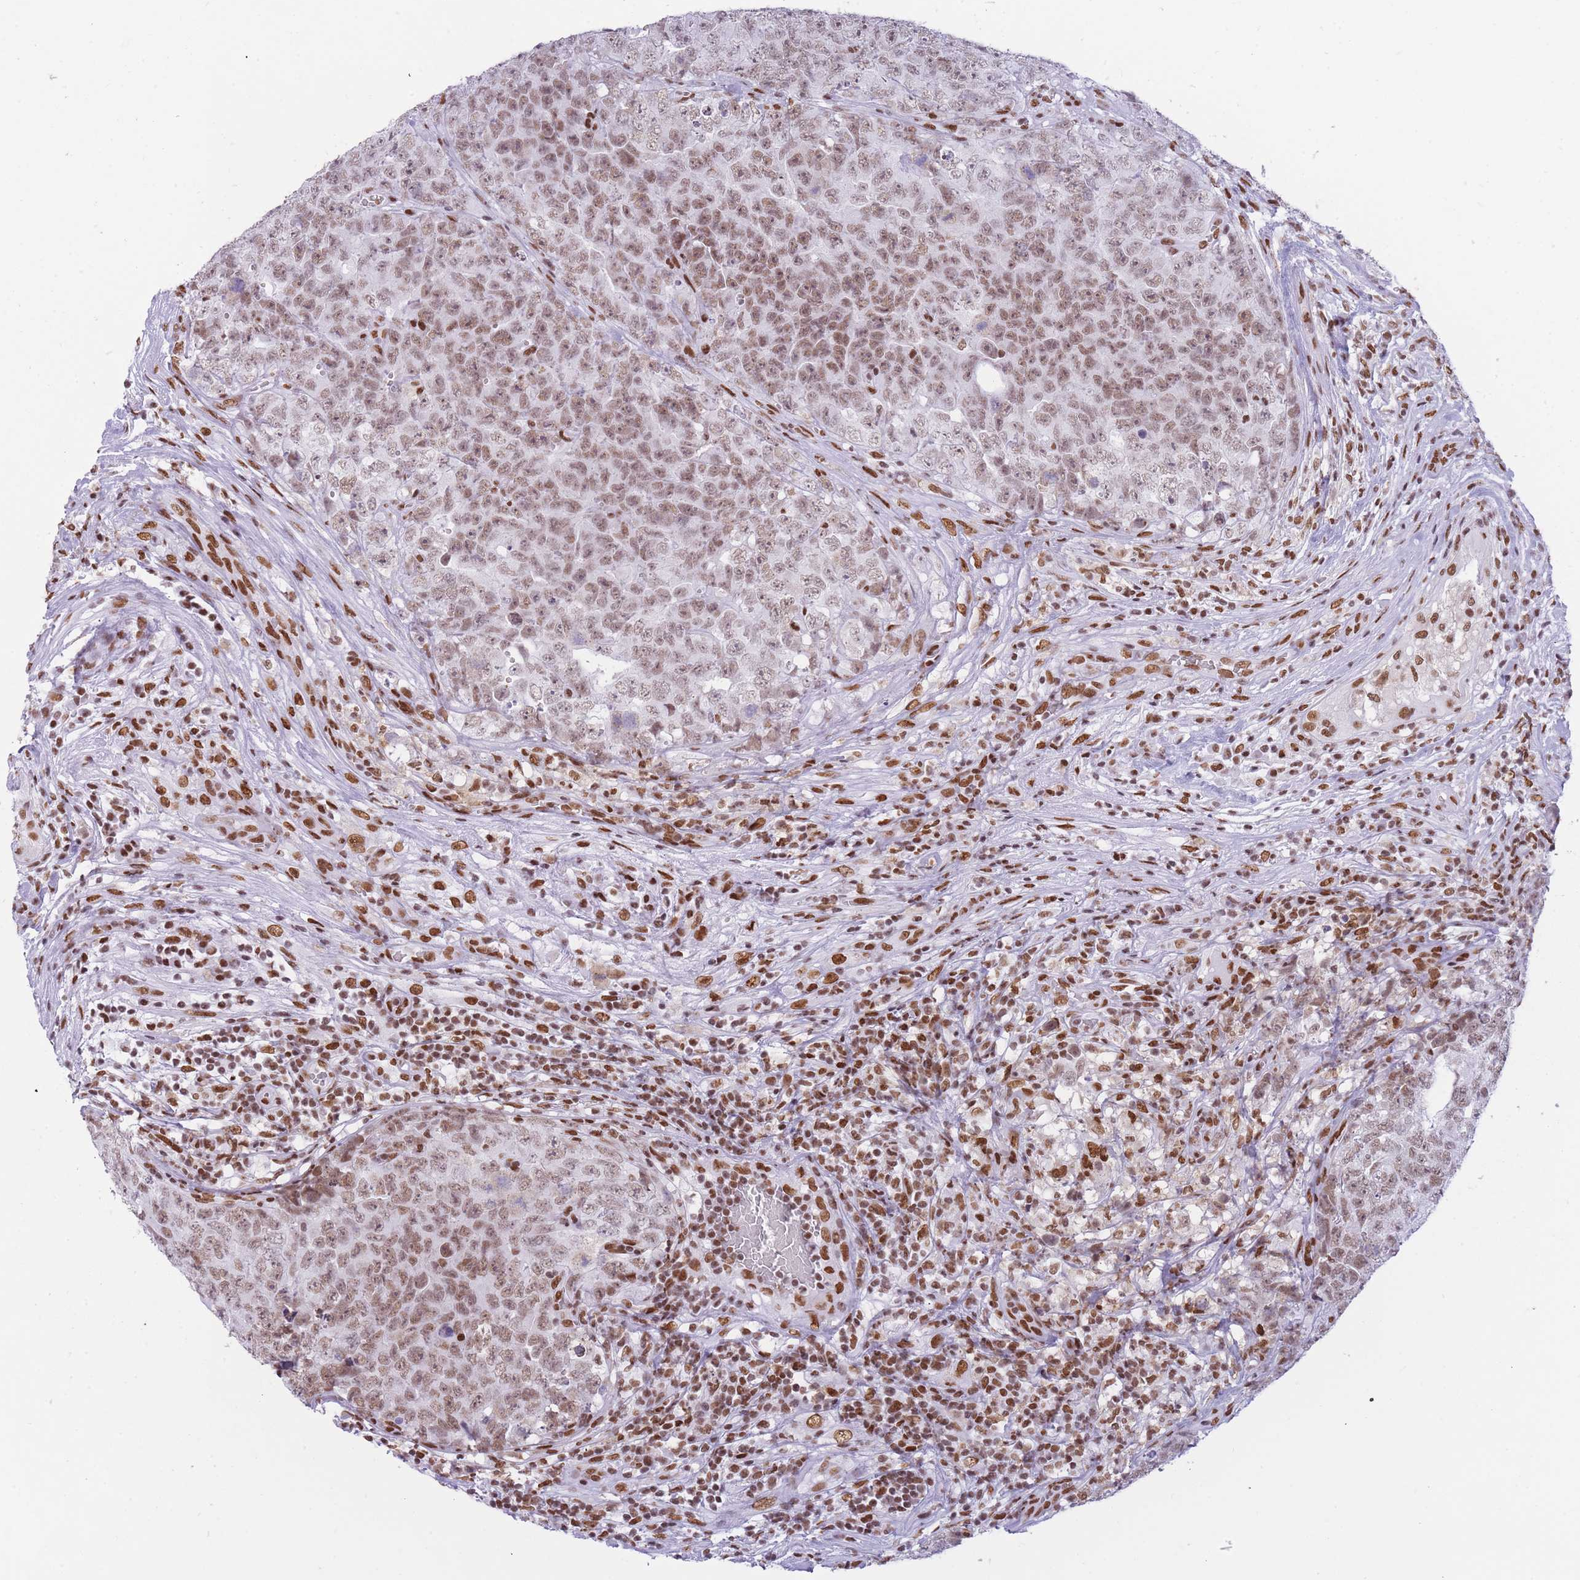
{"staining": {"intensity": "moderate", "quantity": ">75%", "location": "nuclear"}, "tissue": "testis cancer", "cell_type": "Tumor cells", "image_type": "cancer", "snomed": [{"axis": "morphology", "description": "Seminoma, NOS"}, {"axis": "morphology", "description": "Teratoma, malignant, NOS"}, {"axis": "topography", "description": "Testis"}], "caption": "Immunohistochemical staining of human testis cancer shows medium levels of moderate nuclear positivity in approximately >75% of tumor cells.", "gene": "HNRNPUL1", "patient": {"sex": "male", "age": 34}}